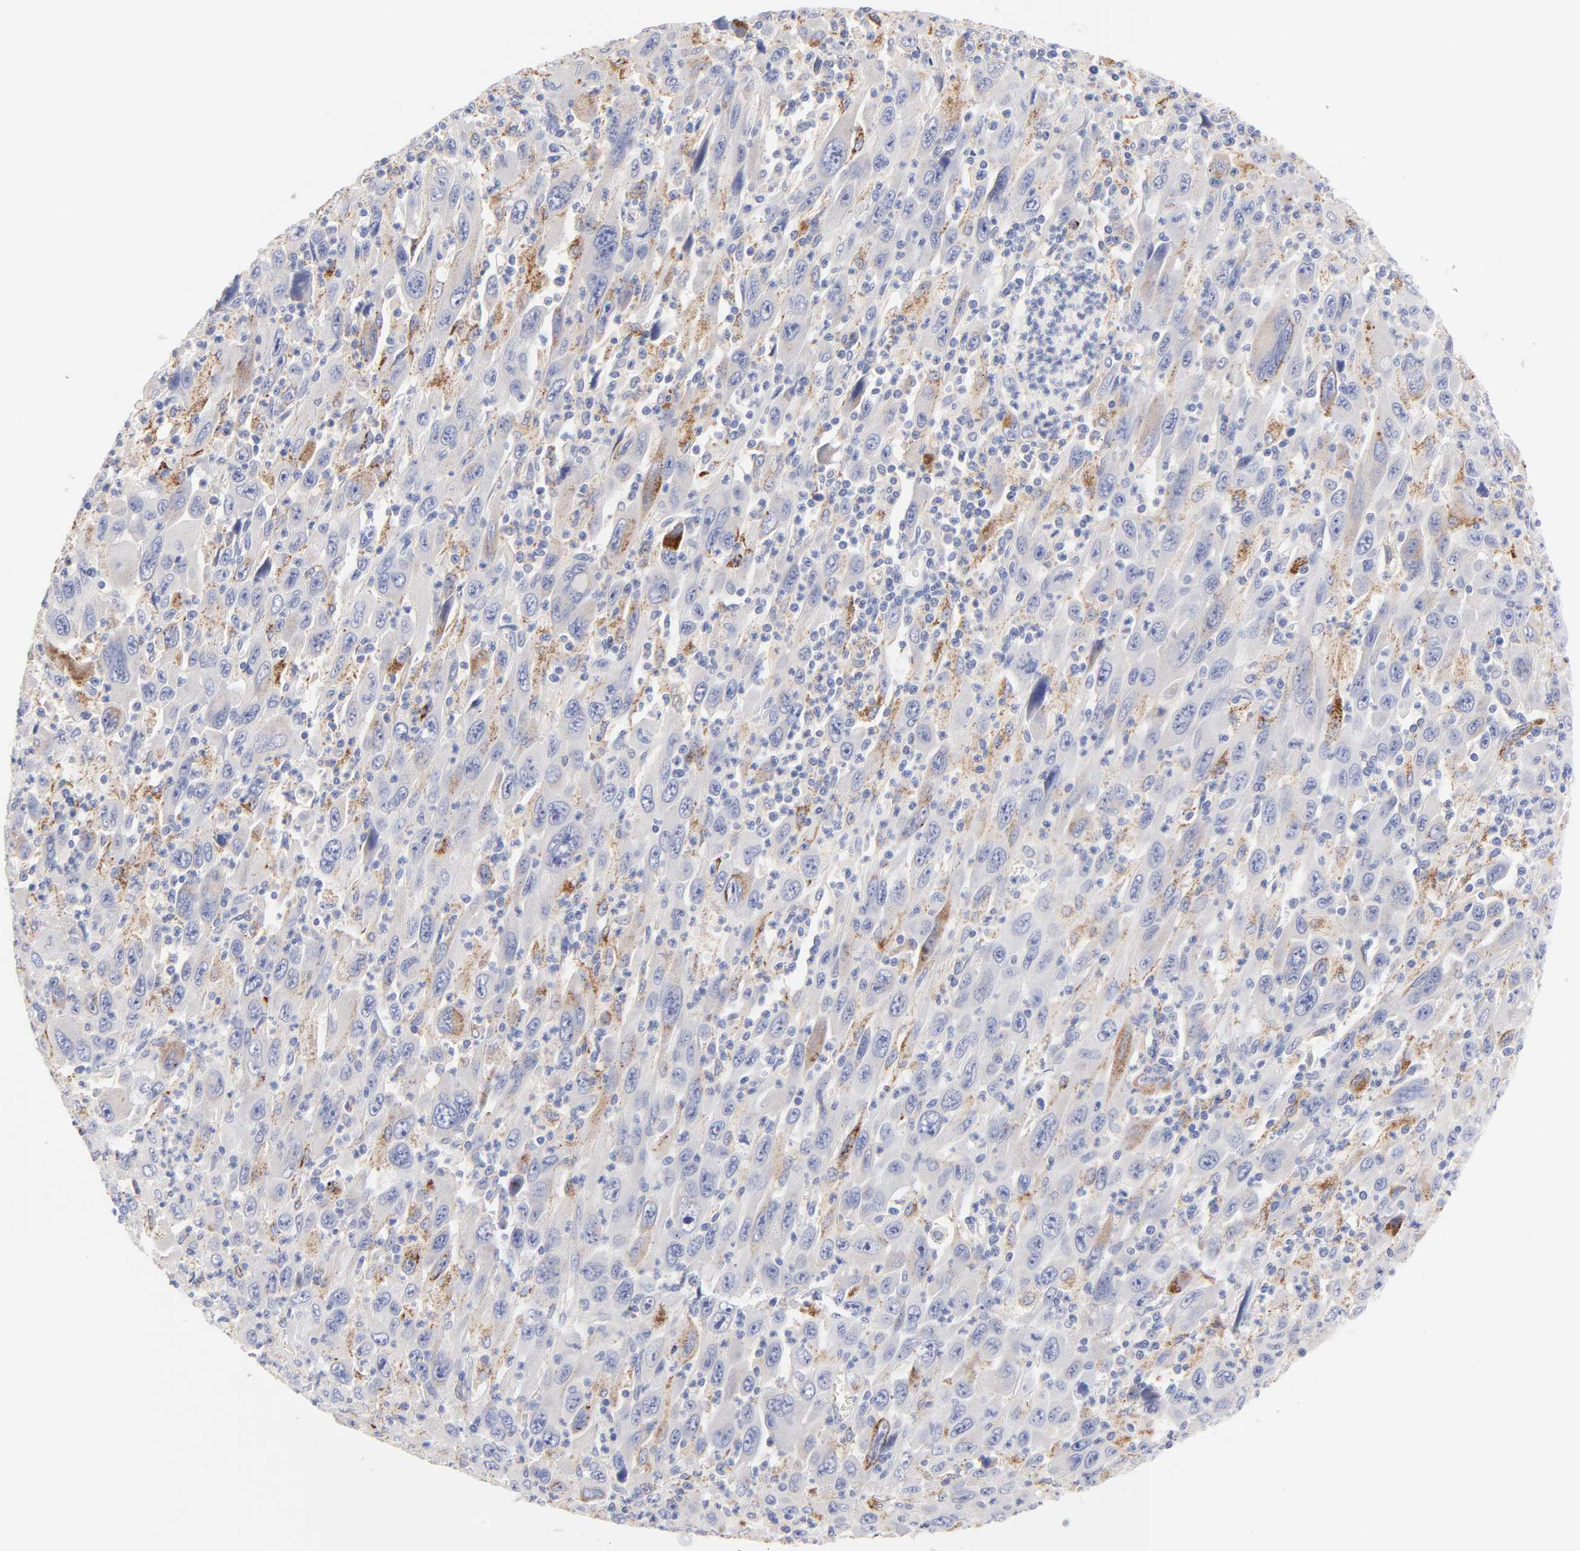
{"staining": {"intensity": "negative", "quantity": "none", "location": "none"}, "tissue": "melanoma", "cell_type": "Tumor cells", "image_type": "cancer", "snomed": [{"axis": "morphology", "description": "Malignant melanoma, Metastatic site"}, {"axis": "topography", "description": "Skin"}], "caption": "Tumor cells are negative for brown protein staining in melanoma. The staining is performed using DAB (3,3'-diaminobenzidine) brown chromogen with nuclei counter-stained in using hematoxylin.", "gene": "FBXO10", "patient": {"sex": "female", "age": 56}}